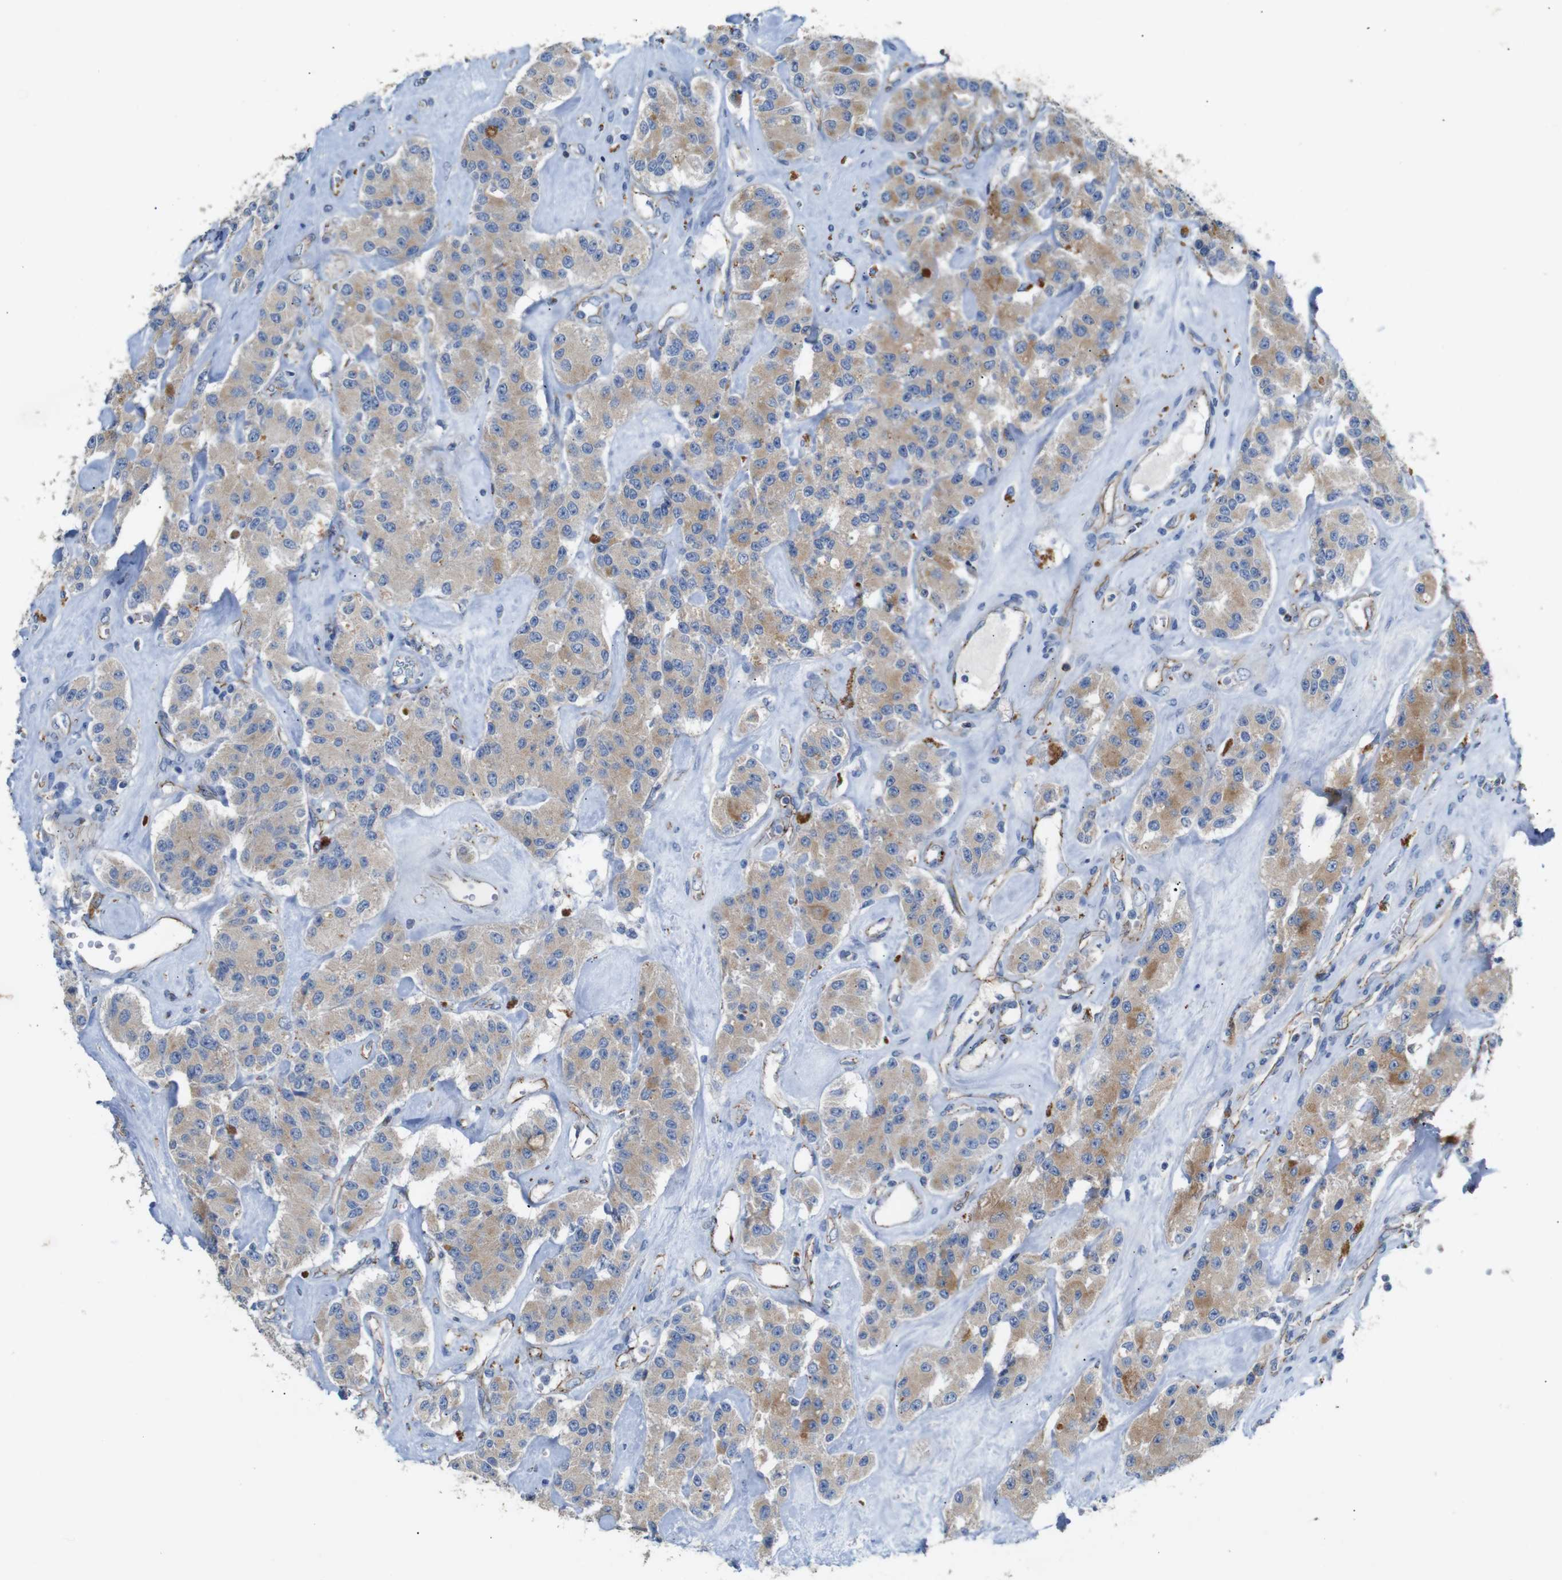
{"staining": {"intensity": "weak", "quantity": ">75%", "location": "cytoplasmic/membranous"}, "tissue": "carcinoid", "cell_type": "Tumor cells", "image_type": "cancer", "snomed": [{"axis": "morphology", "description": "Carcinoid, malignant, NOS"}, {"axis": "topography", "description": "Pancreas"}], "caption": "Tumor cells exhibit low levels of weak cytoplasmic/membranous staining in about >75% of cells in human malignant carcinoid.", "gene": "NHLRC3", "patient": {"sex": "male", "age": 41}}